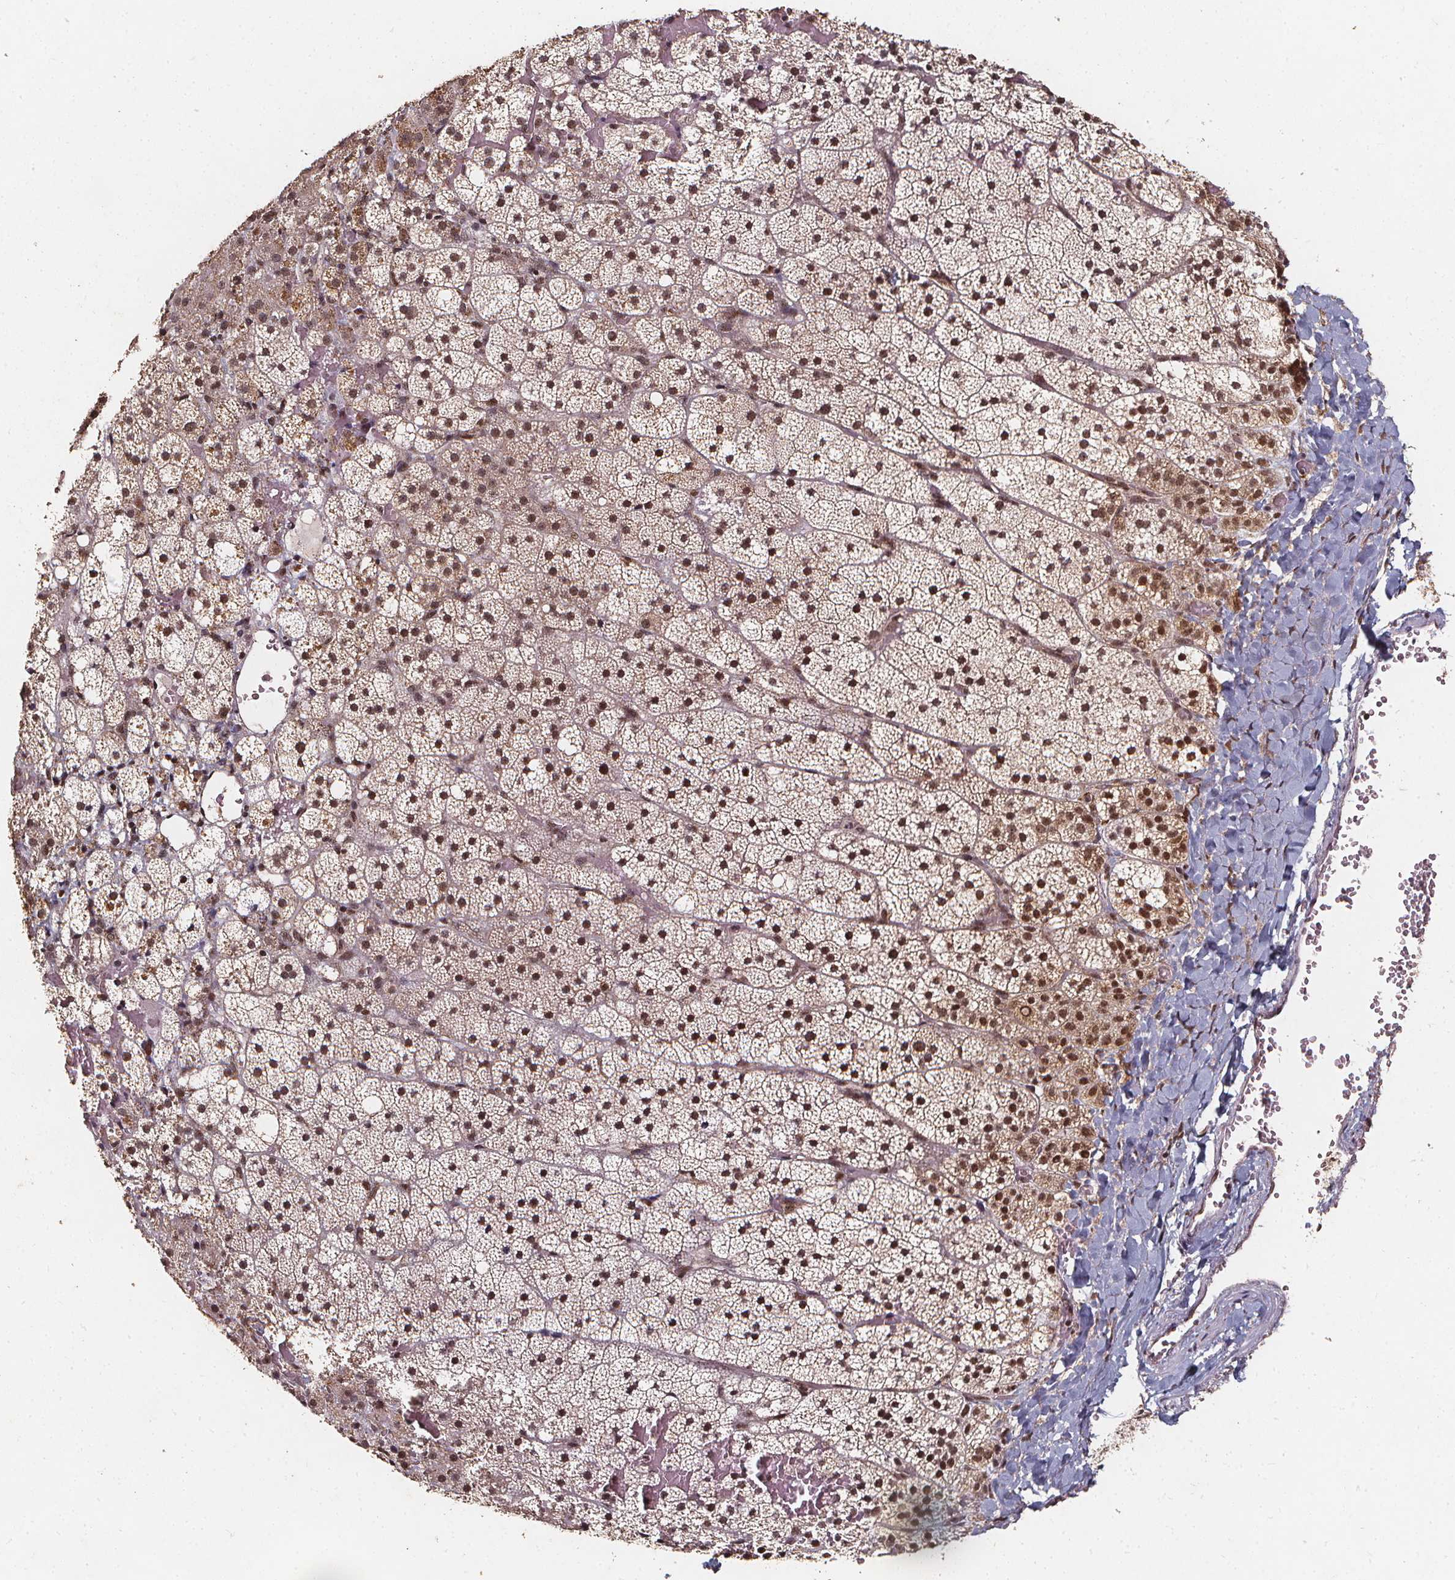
{"staining": {"intensity": "moderate", "quantity": ">75%", "location": "cytoplasmic/membranous,nuclear"}, "tissue": "adrenal gland", "cell_type": "Glandular cells", "image_type": "normal", "snomed": [{"axis": "morphology", "description": "Normal tissue, NOS"}, {"axis": "topography", "description": "Adrenal gland"}], "caption": "Immunohistochemistry (IHC) of normal adrenal gland shows medium levels of moderate cytoplasmic/membranous,nuclear staining in approximately >75% of glandular cells. (brown staining indicates protein expression, while blue staining denotes nuclei).", "gene": "SMN1", "patient": {"sex": "male", "age": 53}}